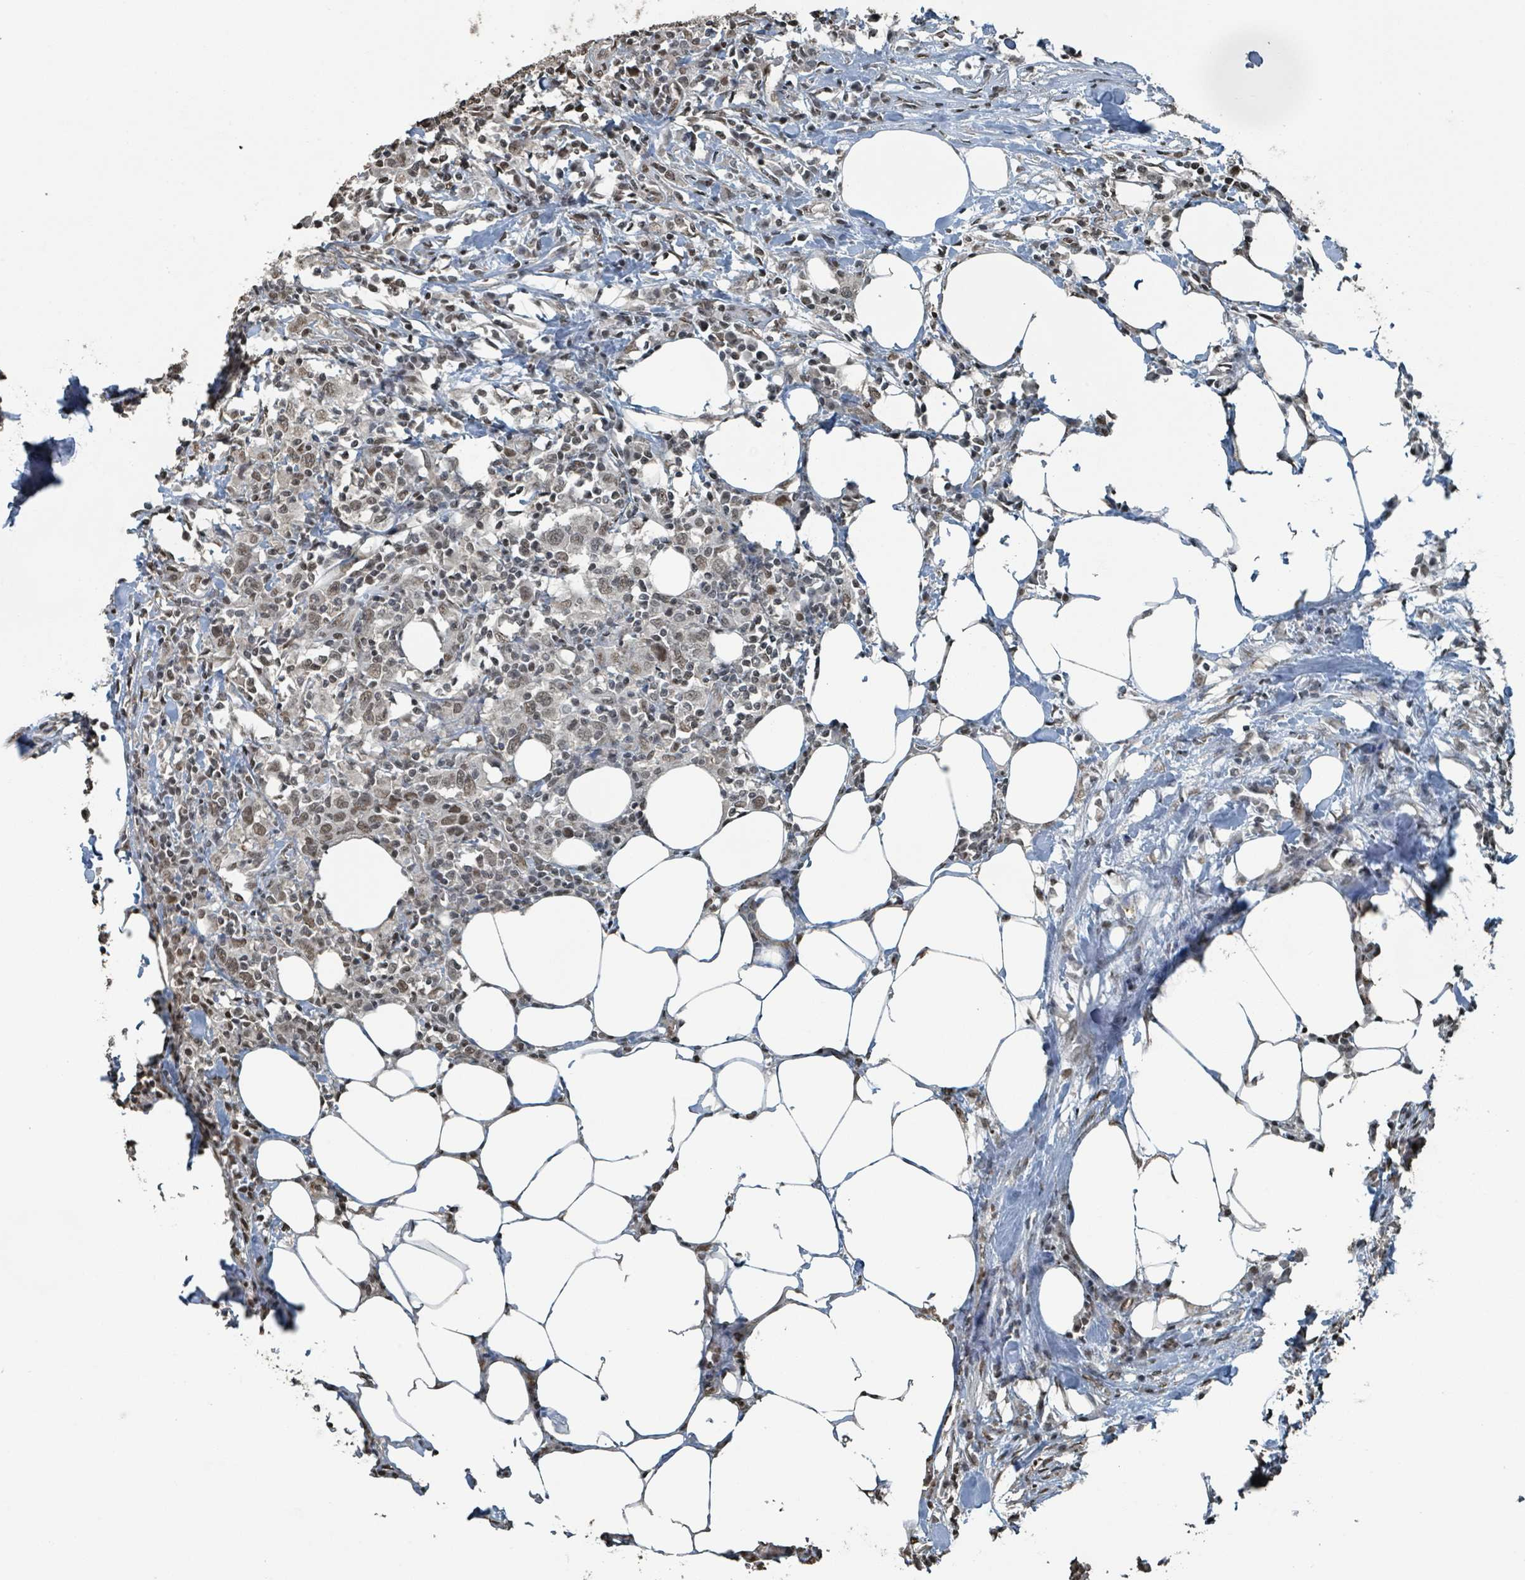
{"staining": {"intensity": "weak", "quantity": ">75%", "location": "nuclear"}, "tissue": "urothelial cancer", "cell_type": "Tumor cells", "image_type": "cancer", "snomed": [{"axis": "morphology", "description": "Urothelial carcinoma, High grade"}, {"axis": "topography", "description": "Urinary bladder"}], "caption": "High-power microscopy captured an IHC photomicrograph of high-grade urothelial carcinoma, revealing weak nuclear positivity in about >75% of tumor cells.", "gene": "PHIP", "patient": {"sex": "male", "age": 61}}